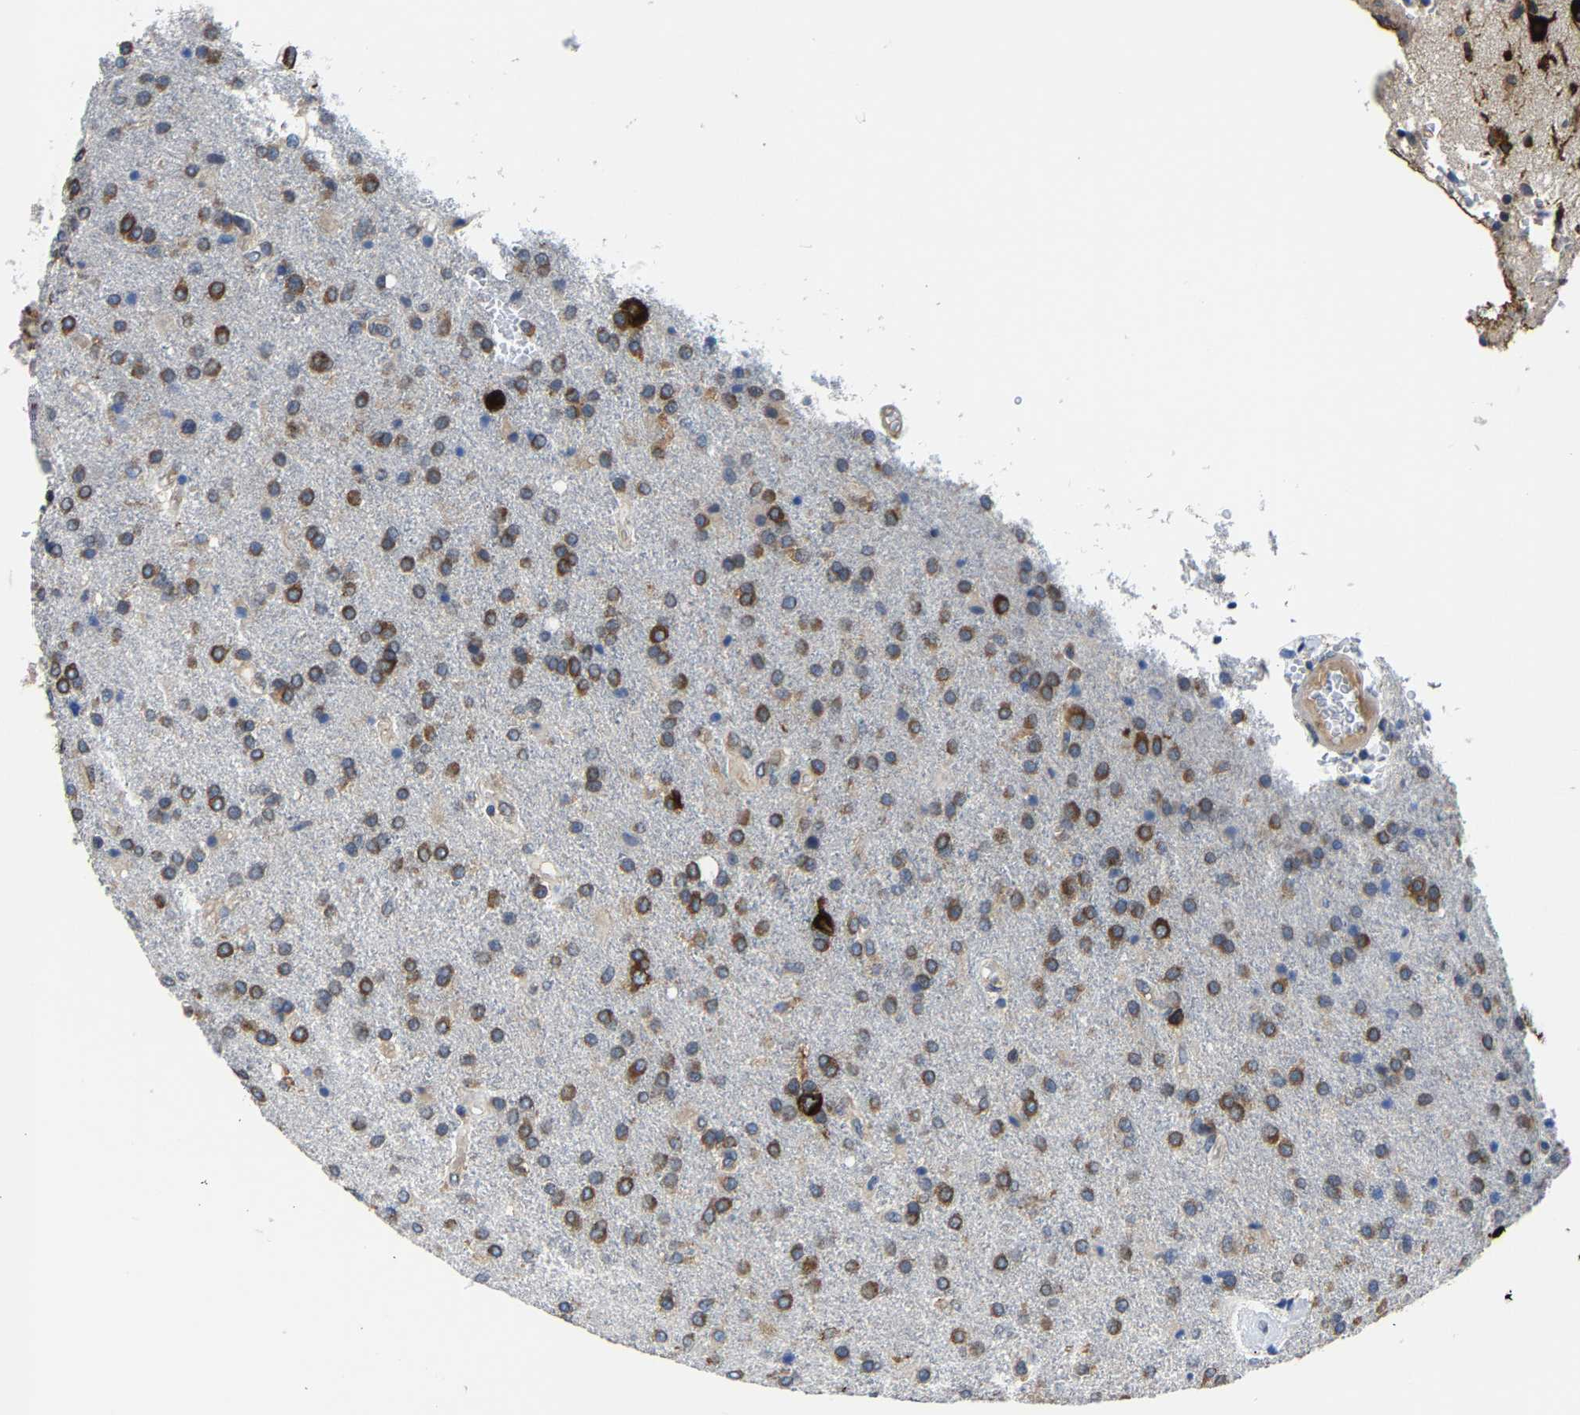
{"staining": {"intensity": "moderate", "quantity": ">75%", "location": "cytoplasmic/membranous"}, "tissue": "glioma", "cell_type": "Tumor cells", "image_type": "cancer", "snomed": [{"axis": "morphology", "description": "Glioma, malignant, High grade"}, {"axis": "topography", "description": "Brain"}], "caption": "Protein staining of malignant glioma (high-grade) tissue demonstrates moderate cytoplasmic/membranous staining in approximately >75% of tumor cells.", "gene": "G3BP2", "patient": {"sex": "male", "age": 72}}